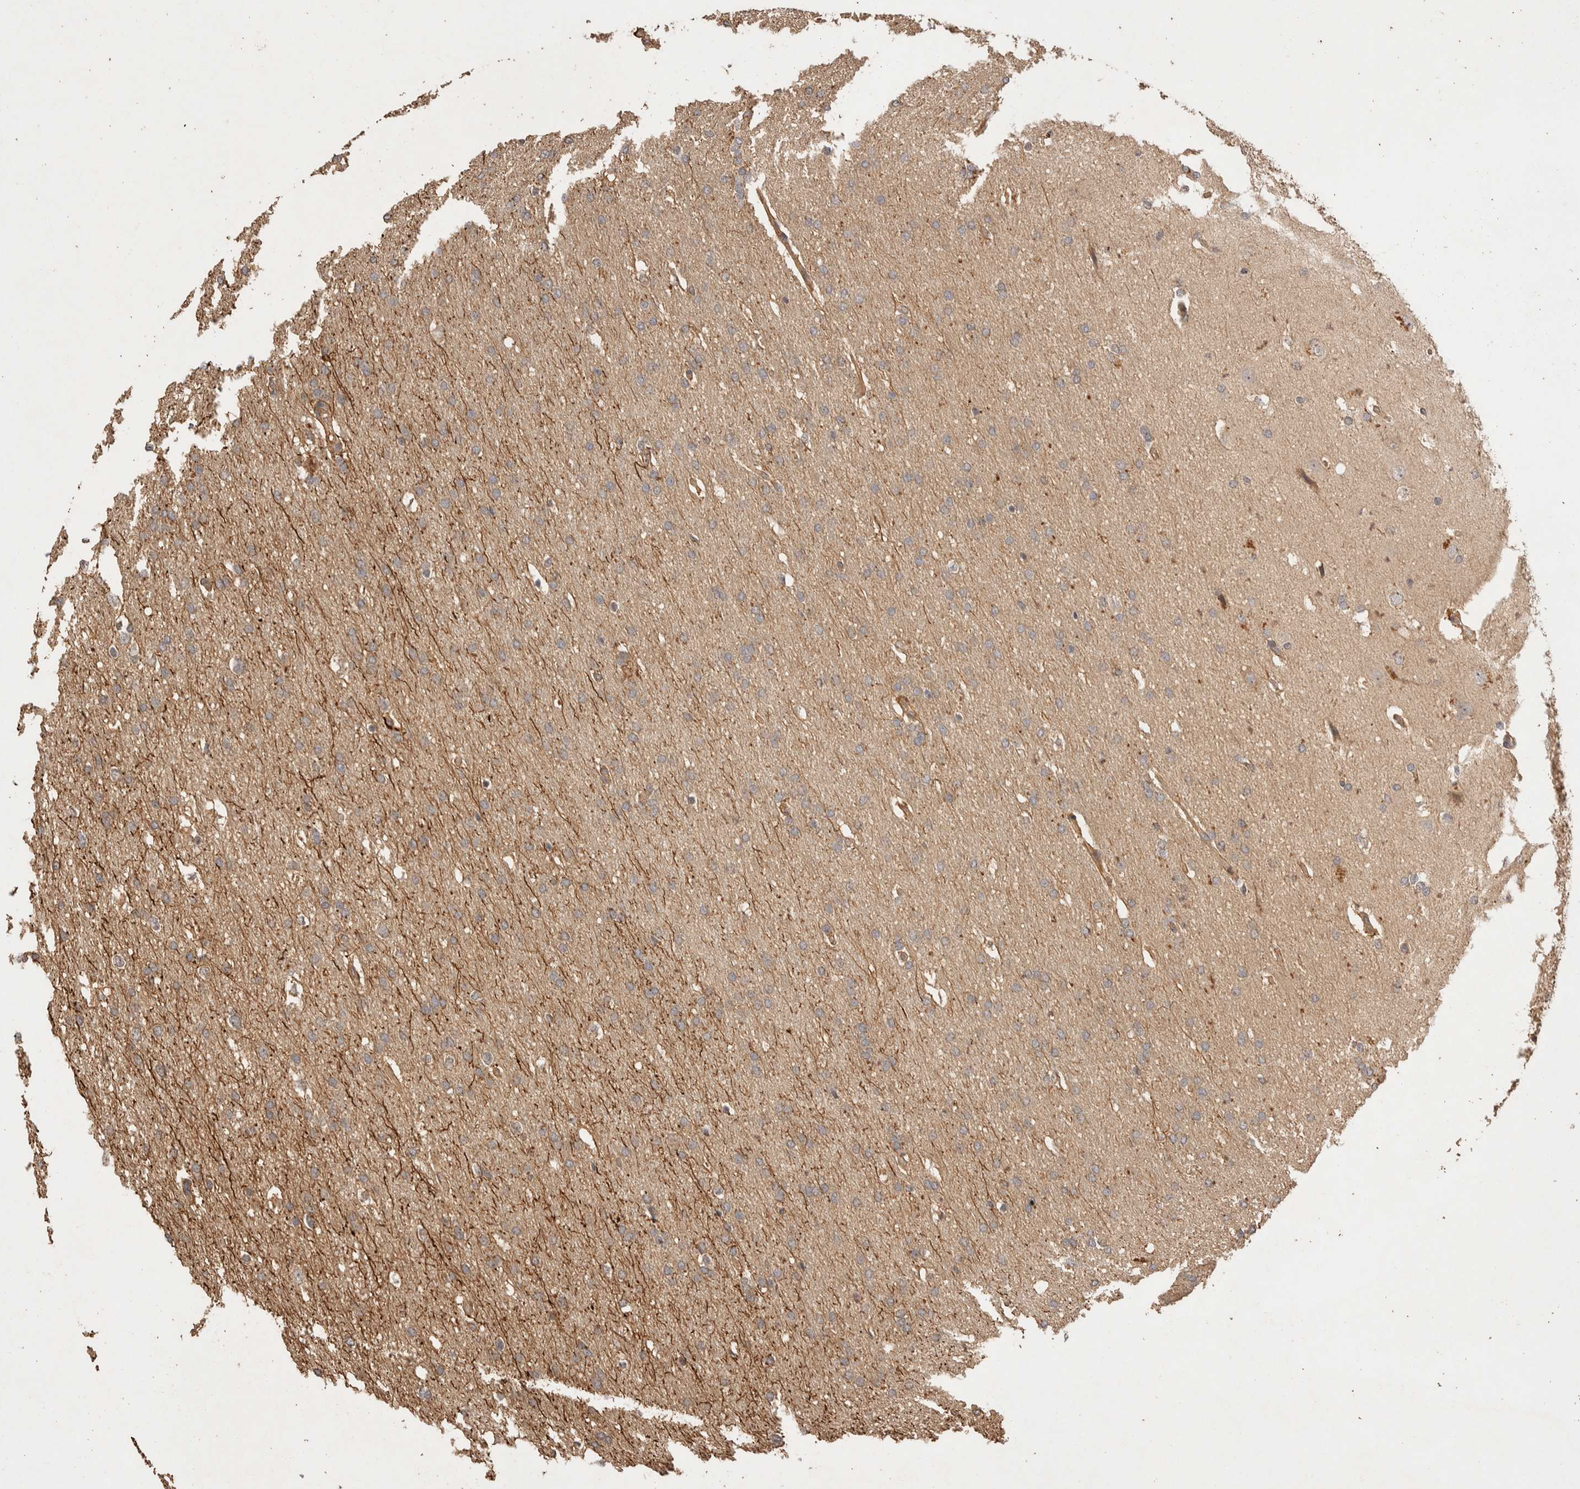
{"staining": {"intensity": "moderate", "quantity": ">75%", "location": "cytoplasmic/membranous"}, "tissue": "glioma", "cell_type": "Tumor cells", "image_type": "cancer", "snomed": [{"axis": "morphology", "description": "Glioma, malignant, Low grade"}, {"axis": "topography", "description": "Brain"}], "caption": "Malignant low-grade glioma was stained to show a protein in brown. There is medium levels of moderate cytoplasmic/membranous positivity in about >75% of tumor cells. The staining was performed using DAB to visualize the protein expression in brown, while the nuclei were stained in blue with hematoxylin (Magnification: 20x).", "gene": "NSMAF", "patient": {"sex": "female", "age": 37}}